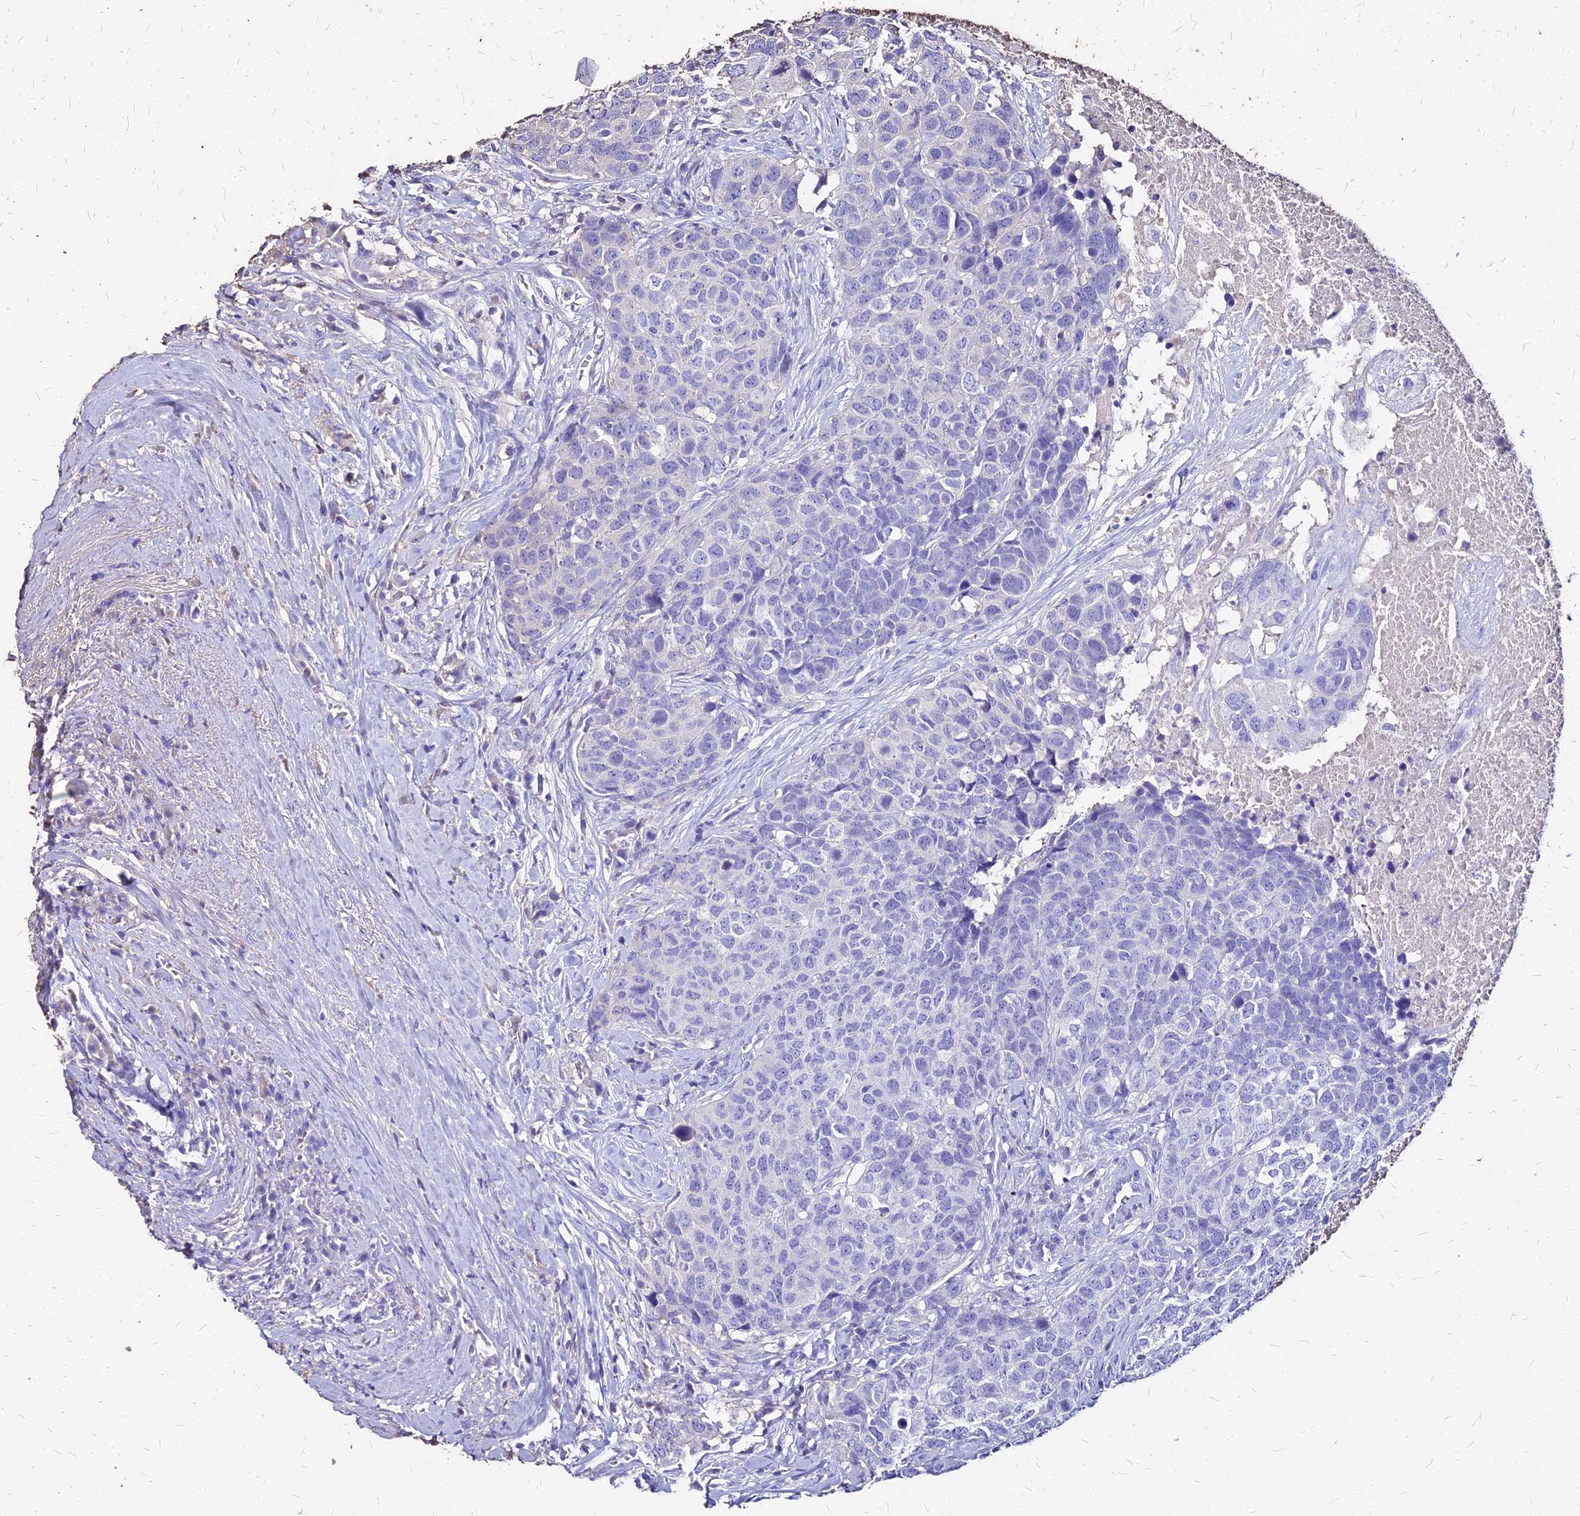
{"staining": {"intensity": "negative", "quantity": "none", "location": "none"}, "tissue": "head and neck cancer", "cell_type": "Tumor cells", "image_type": "cancer", "snomed": [{"axis": "morphology", "description": "Squamous cell carcinoma, NOS"}, {"axis": "topography", "description": "Head-Neck"}], "caption": "Immunohistochemistry micrograph of squamous cell carcinoma (head and neck) stained for a protein (brown), which reveals no expression in tumor cells.", "gene": "NME5", "patient": {"sex": "male", "age": 66}}